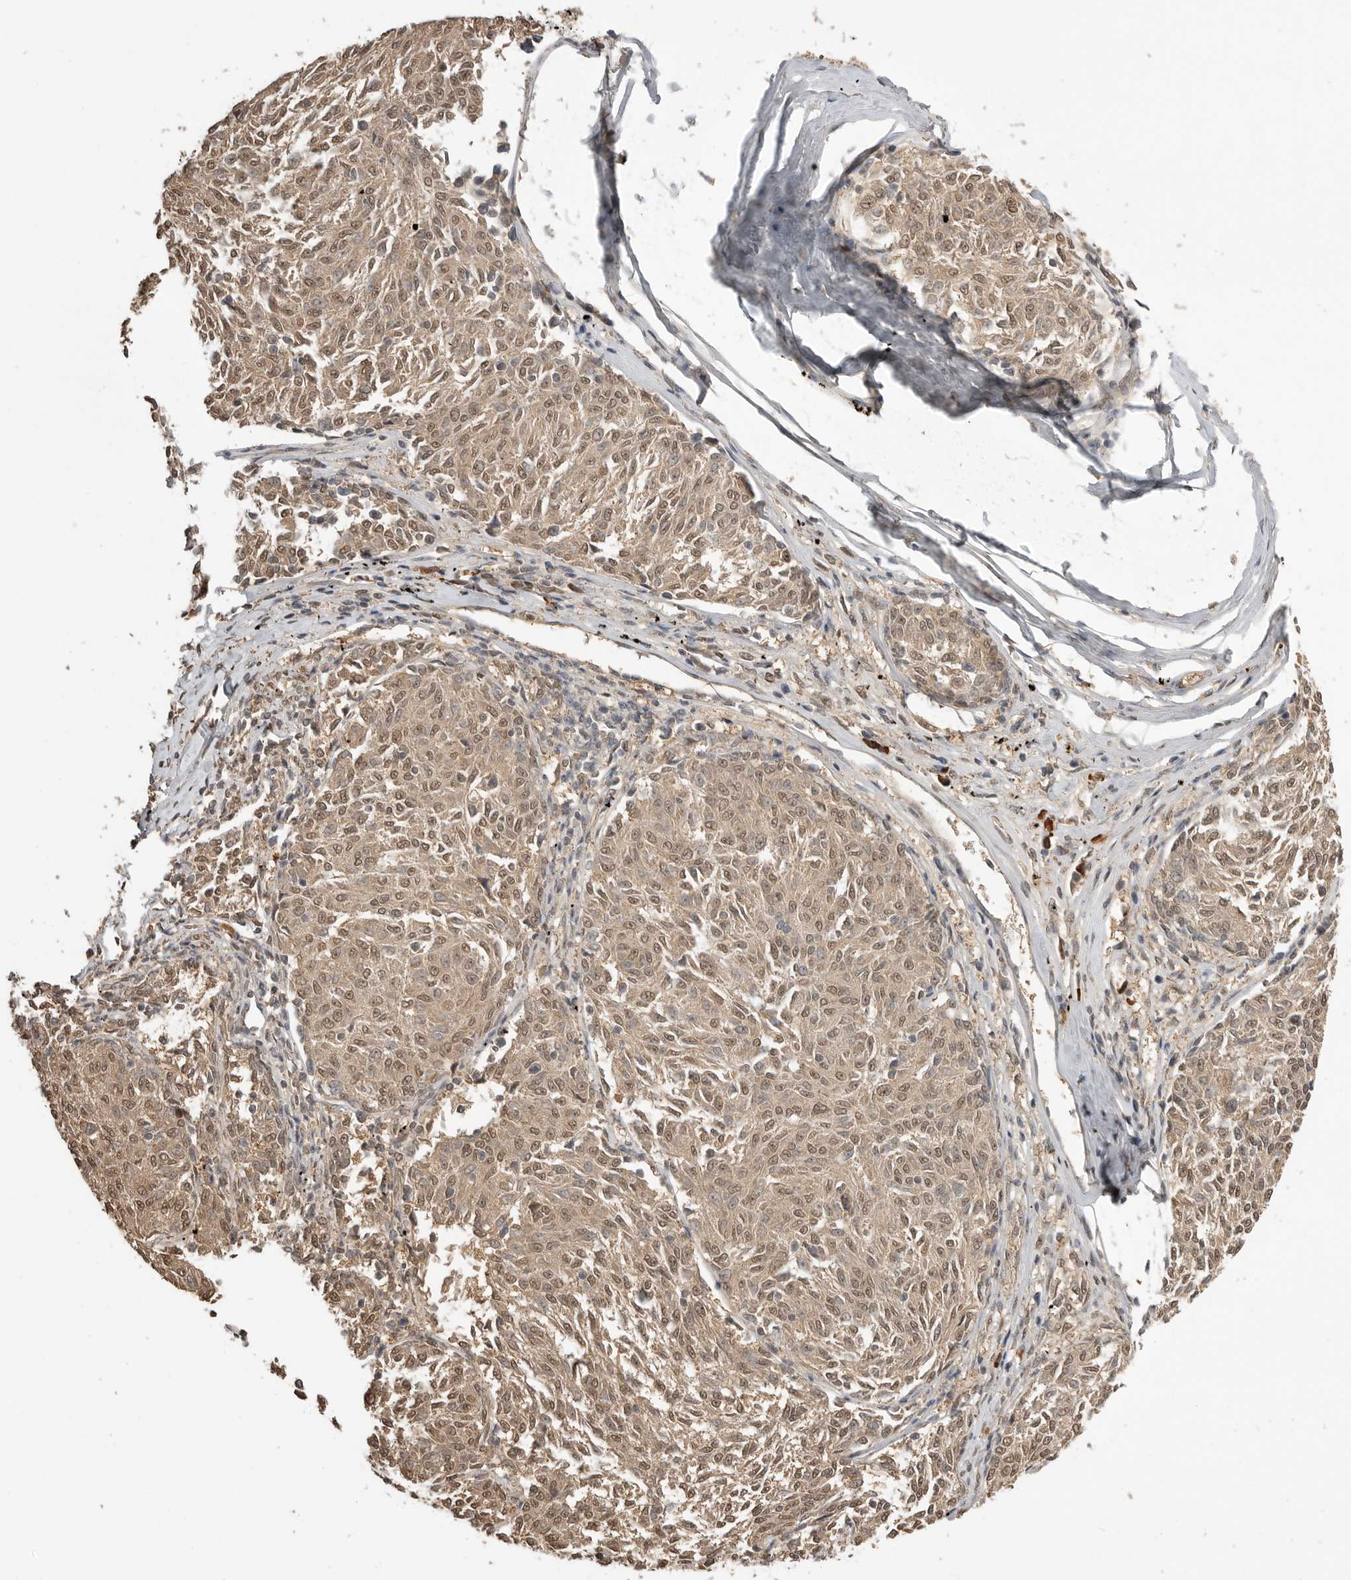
{"staining": {"intensity": "moderate", "quantity": ">75%", "location": "cytoplasmic/membranous,nuclear"}, "tissue": "melanoma", "cell_type": "Tumor cells", "image_type": "cancer", "snomed": [{"axis": "morphology", "description": "Malignant melanoma, NOS"}, {"axis": "topography", "description": "Skin"}], "caption": "High-power microscopy captured an IHC photomicrograph of melanoma, revealing moderate cytoplasmic/membranous and nuclear expression in approximately >75% of tumor cells.", "gene": "ASPSCR1", "patient": {"sex": "female", "age": 72}}